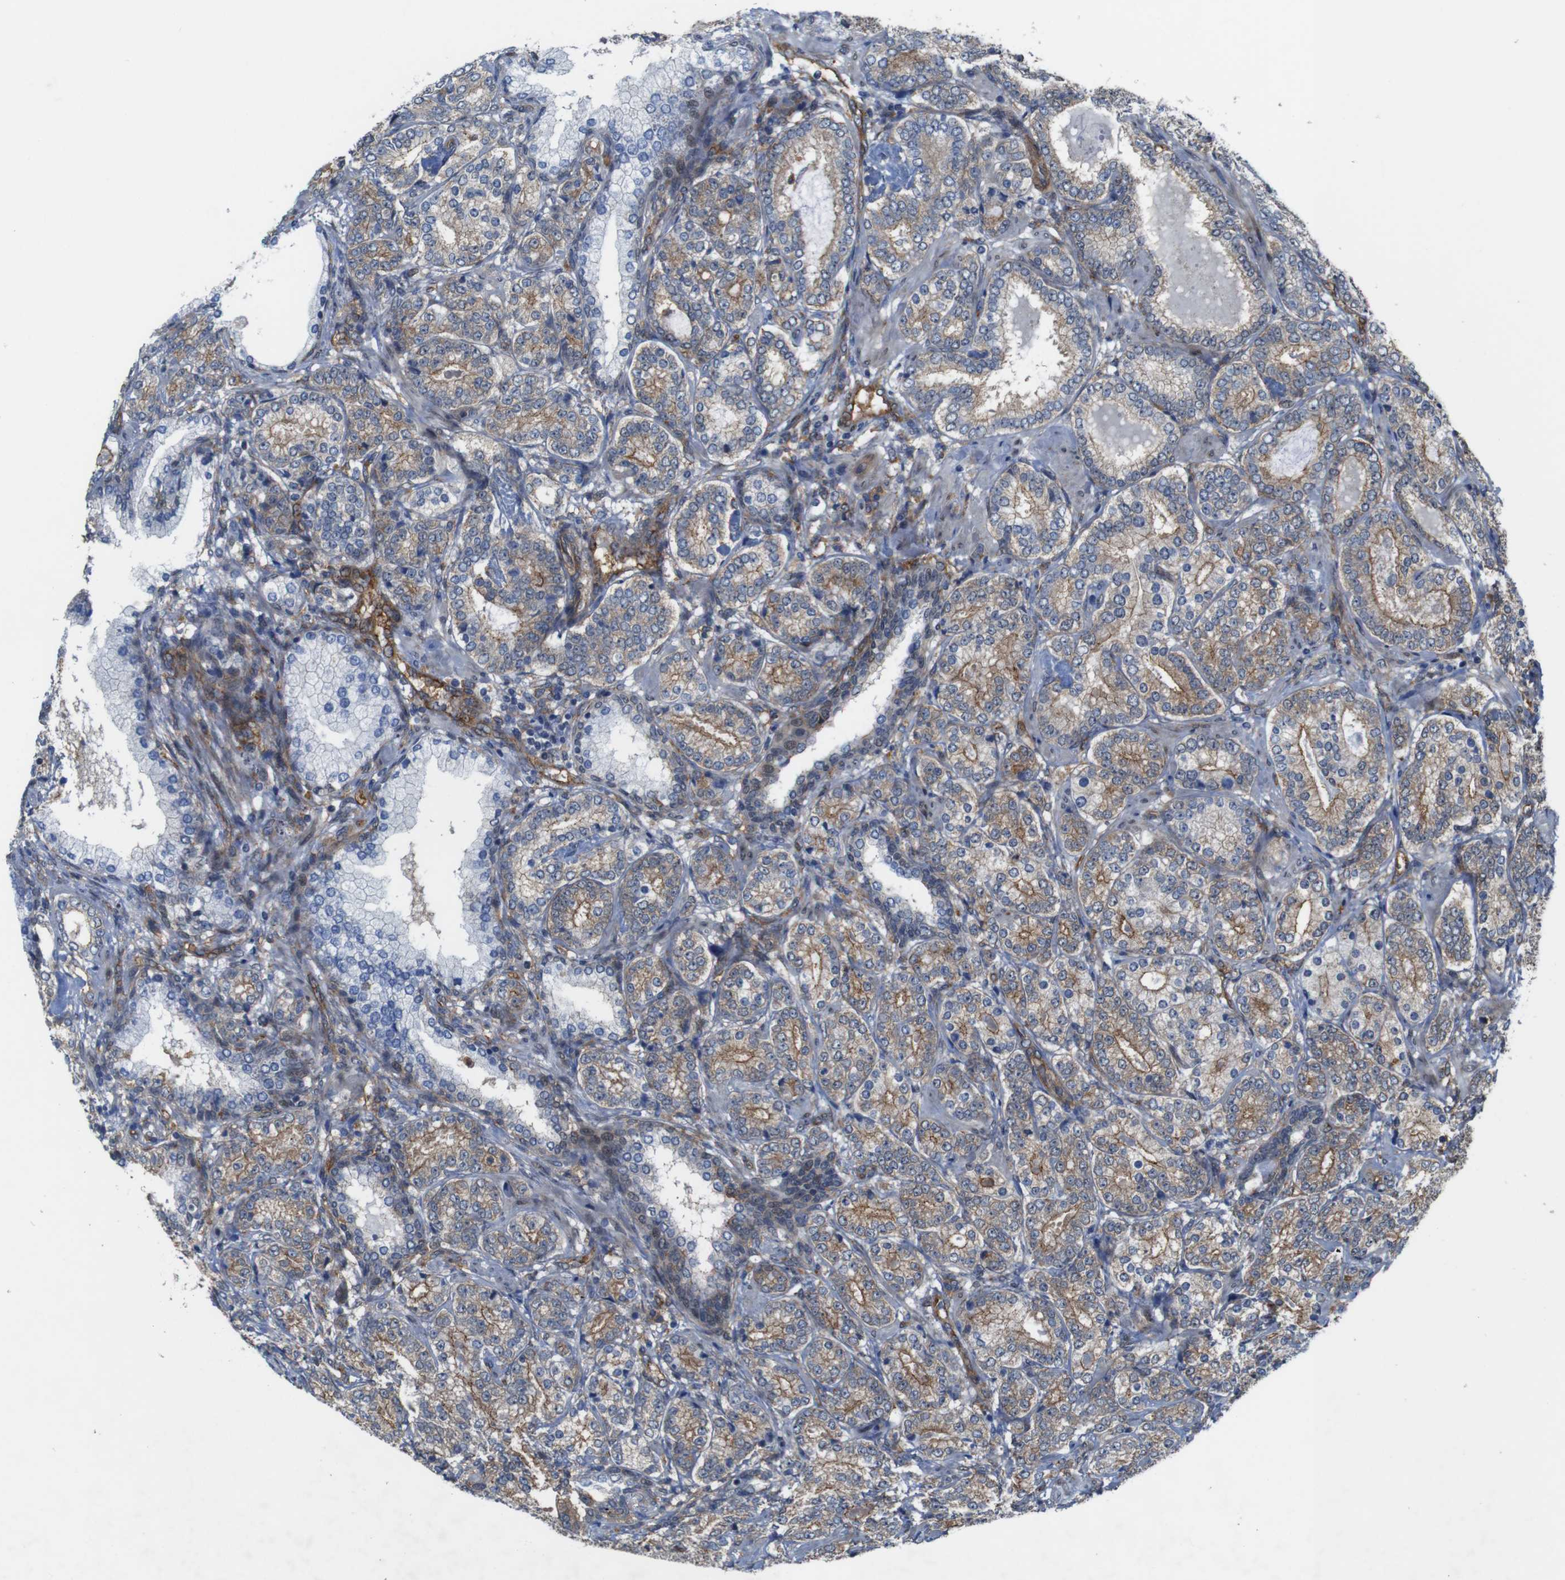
{"staining": {"intensity": "strong", "quantity": "25%-75%", "location": "cytoplasmic/membranous"}, "tissue": "prostate cancer", "cell_type": "Tumor cells", "image_type": "cancer", "snomed": [{"axis": "morphology", "description": "Adenocarcinoma, High grade"}, {"axis": "topography", "description": "Prostate"}], "caption": "A high-resolution histopathology image shows immunohistochemistry (IHC) staining of high-grade adenocarcinoma (prostate), which shows strong cytoplasmic/membranous staining in approximately 25%-75% of tumor cells.", "gene": "PTGER4", "patient": {"sex": "male", "age": 61}}